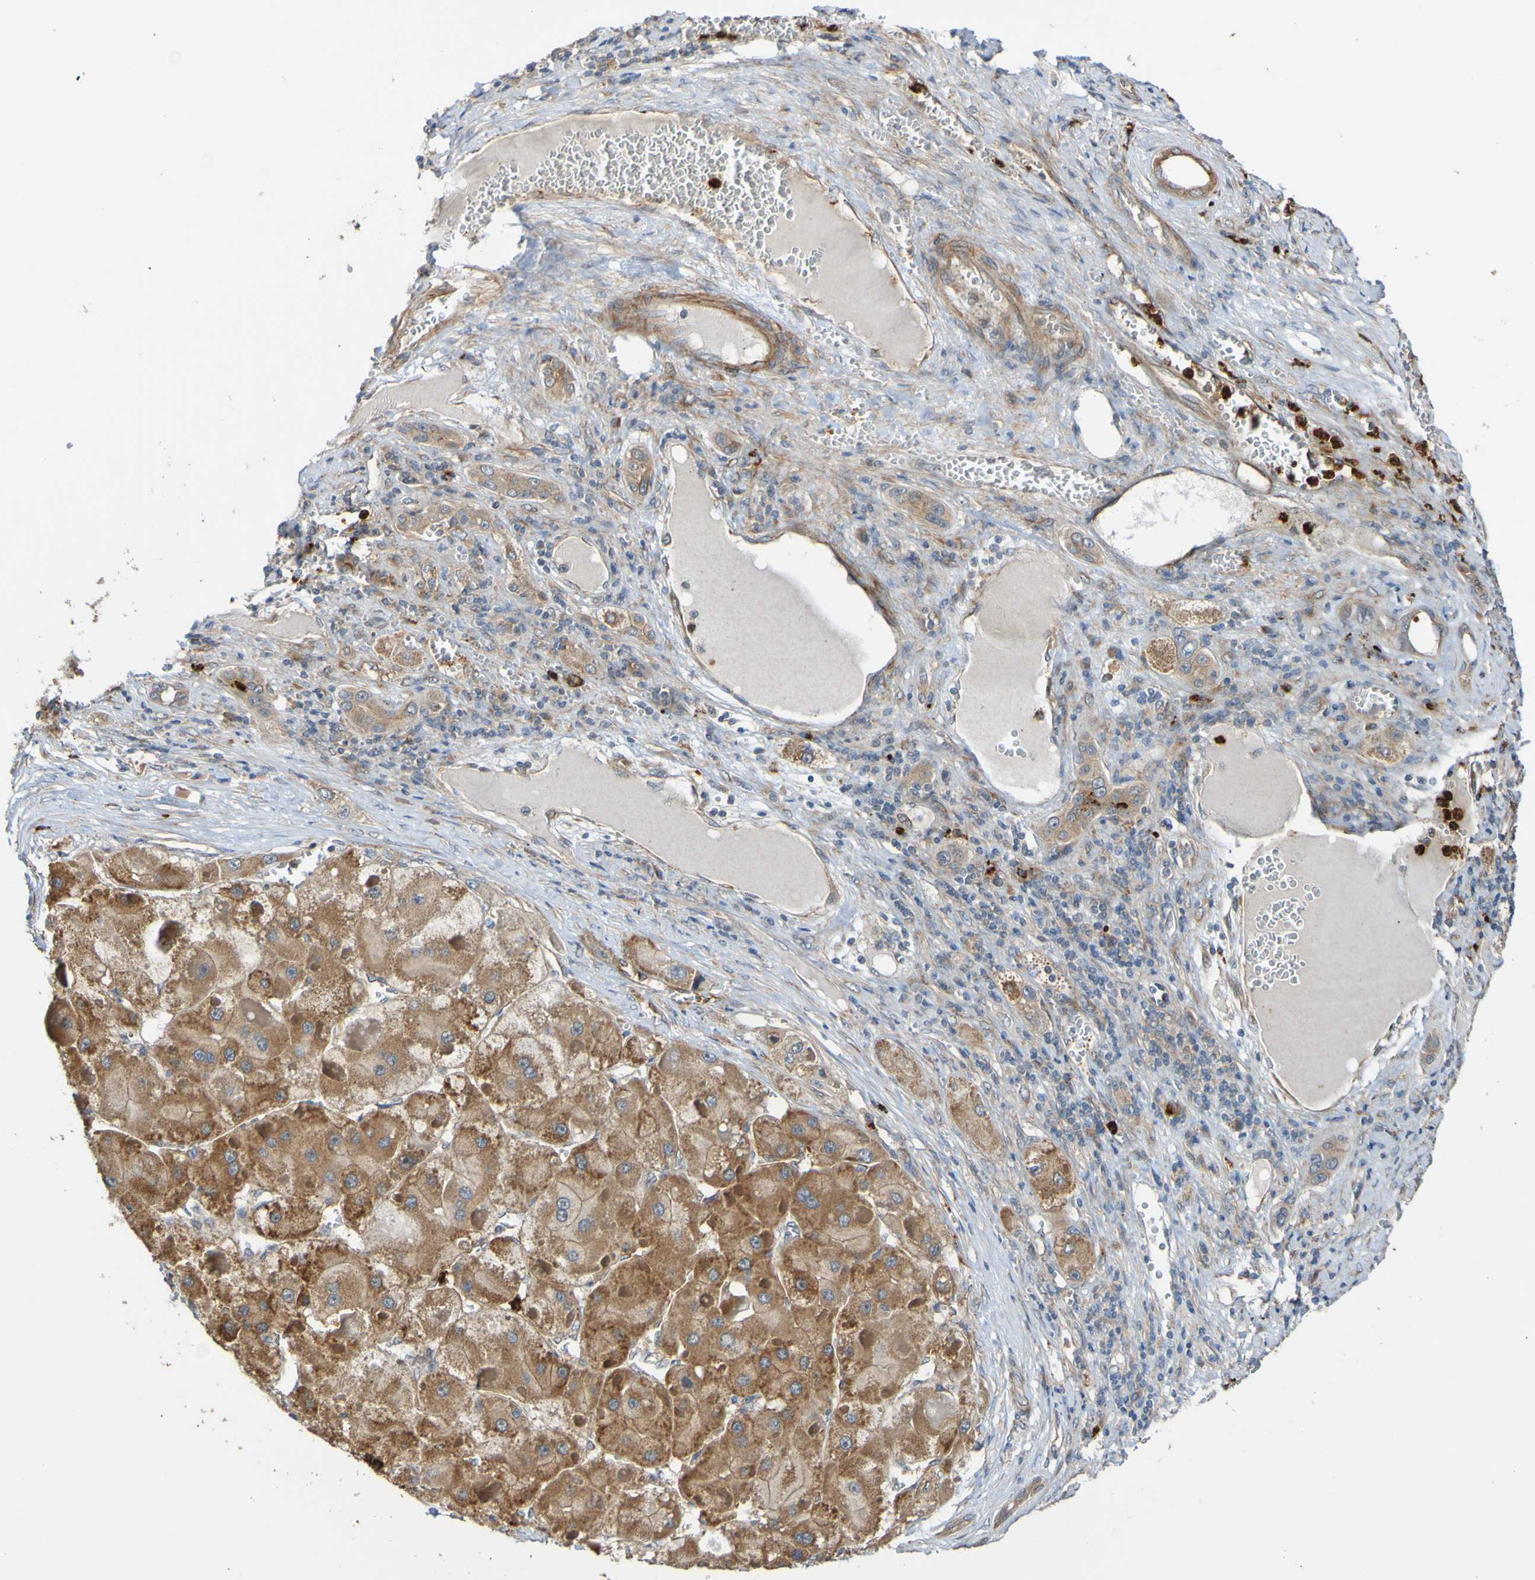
{"staining": {"intensity": "moderate", "quantity": ">75%", "location": "cytoplasmic/membranous"}, "tissue": "liver cancer", "cell_type": "Tumor cells", "image_type": "cancer", "snomed": [{"axis": "morphology", "description": "Carcinoma, Hepatocellular, NOS"}, {"axis": "topography", "description": "Liver"}], "caption": "Immunohistochemistry (IHC) of human liver hepatocellular carcinoma shows medium levels of moderate cytoplasmic/membranous positivity in approximately >75% of tumor cells.", "gene": "ST8SIA6", "patient": {"sex": "female", "age": 73}}